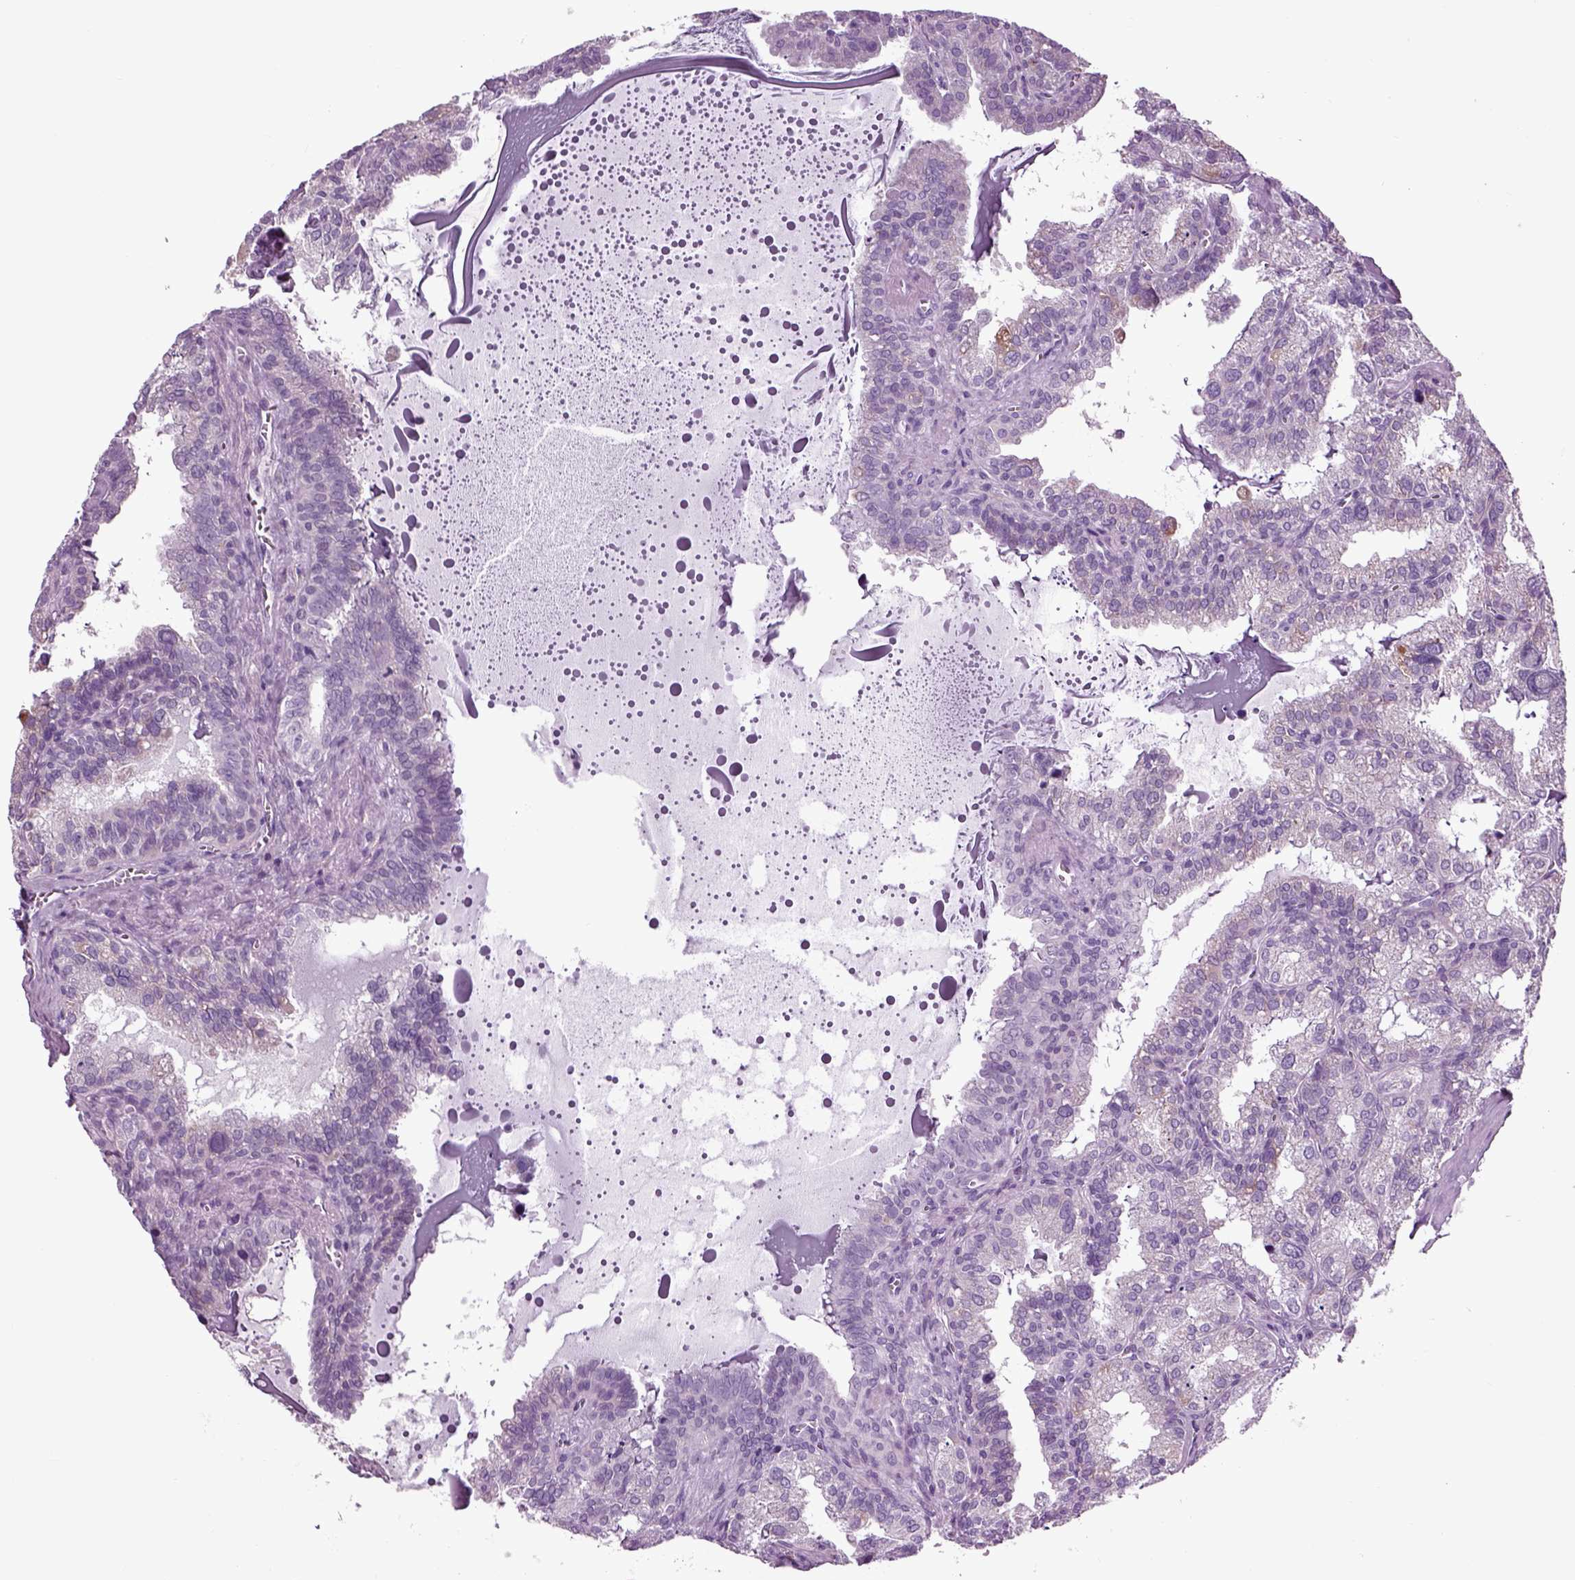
{"staining": {"intensity": "weak", "quantity": "<25%", "location": "cytoplasmic/membranous"}, "tissue": "seminal vesicle", "cell_type": "Glandular cells", "image_type": "normal", "snomed": [{"axis": "morphology", "description": "Normal tissue, NOS"}, {"axis": "topography", "description": "Seminal veicle"}], "caption": "This is an immunohistochemistry (IHC) micrograph of benign seminal vesicle. There is no expression in glandular cells.", "gene": "ARHGAP11A", "patient": {"sex": "male", "age": 57}}